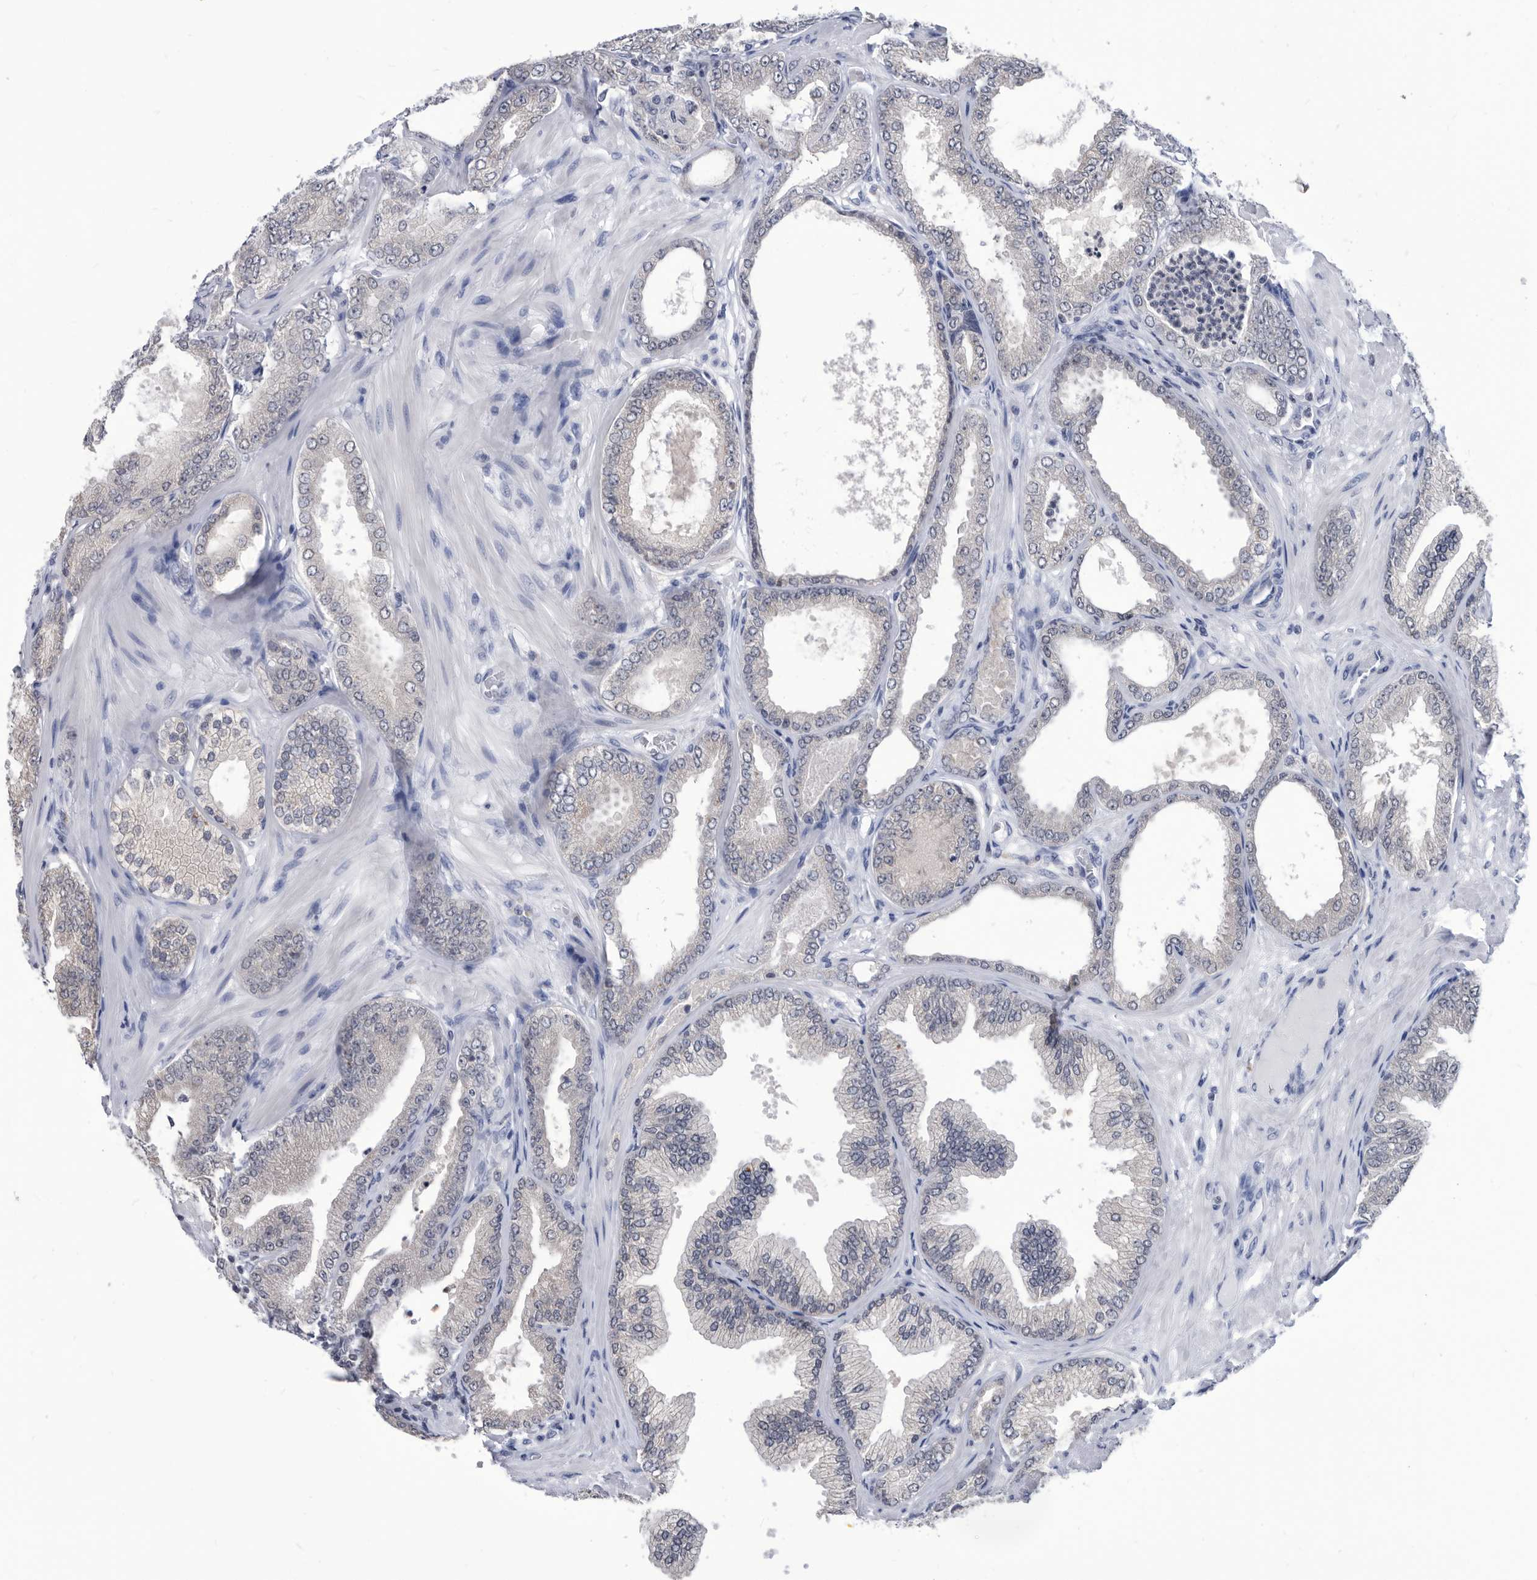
{"staining": {"intensity": "negative", "quantity": "none", "location": "none"}, "tissue": "prostate cancer", "cell_type": "Tumor cells", "image_type": "cancer", "snomed": [{"axis": "morphology", "description": "Adenocarcinoma, Low grade"}, {"axis": "topography", "description": "Prostate"}], "caption": "A micrograph of adenocarcinoma (low-grade) (prostate) stained for a protein shows no brown staining in tumor cells.", "gene": "TSTD1", "patient": {"sex": "male", "age": 63}}